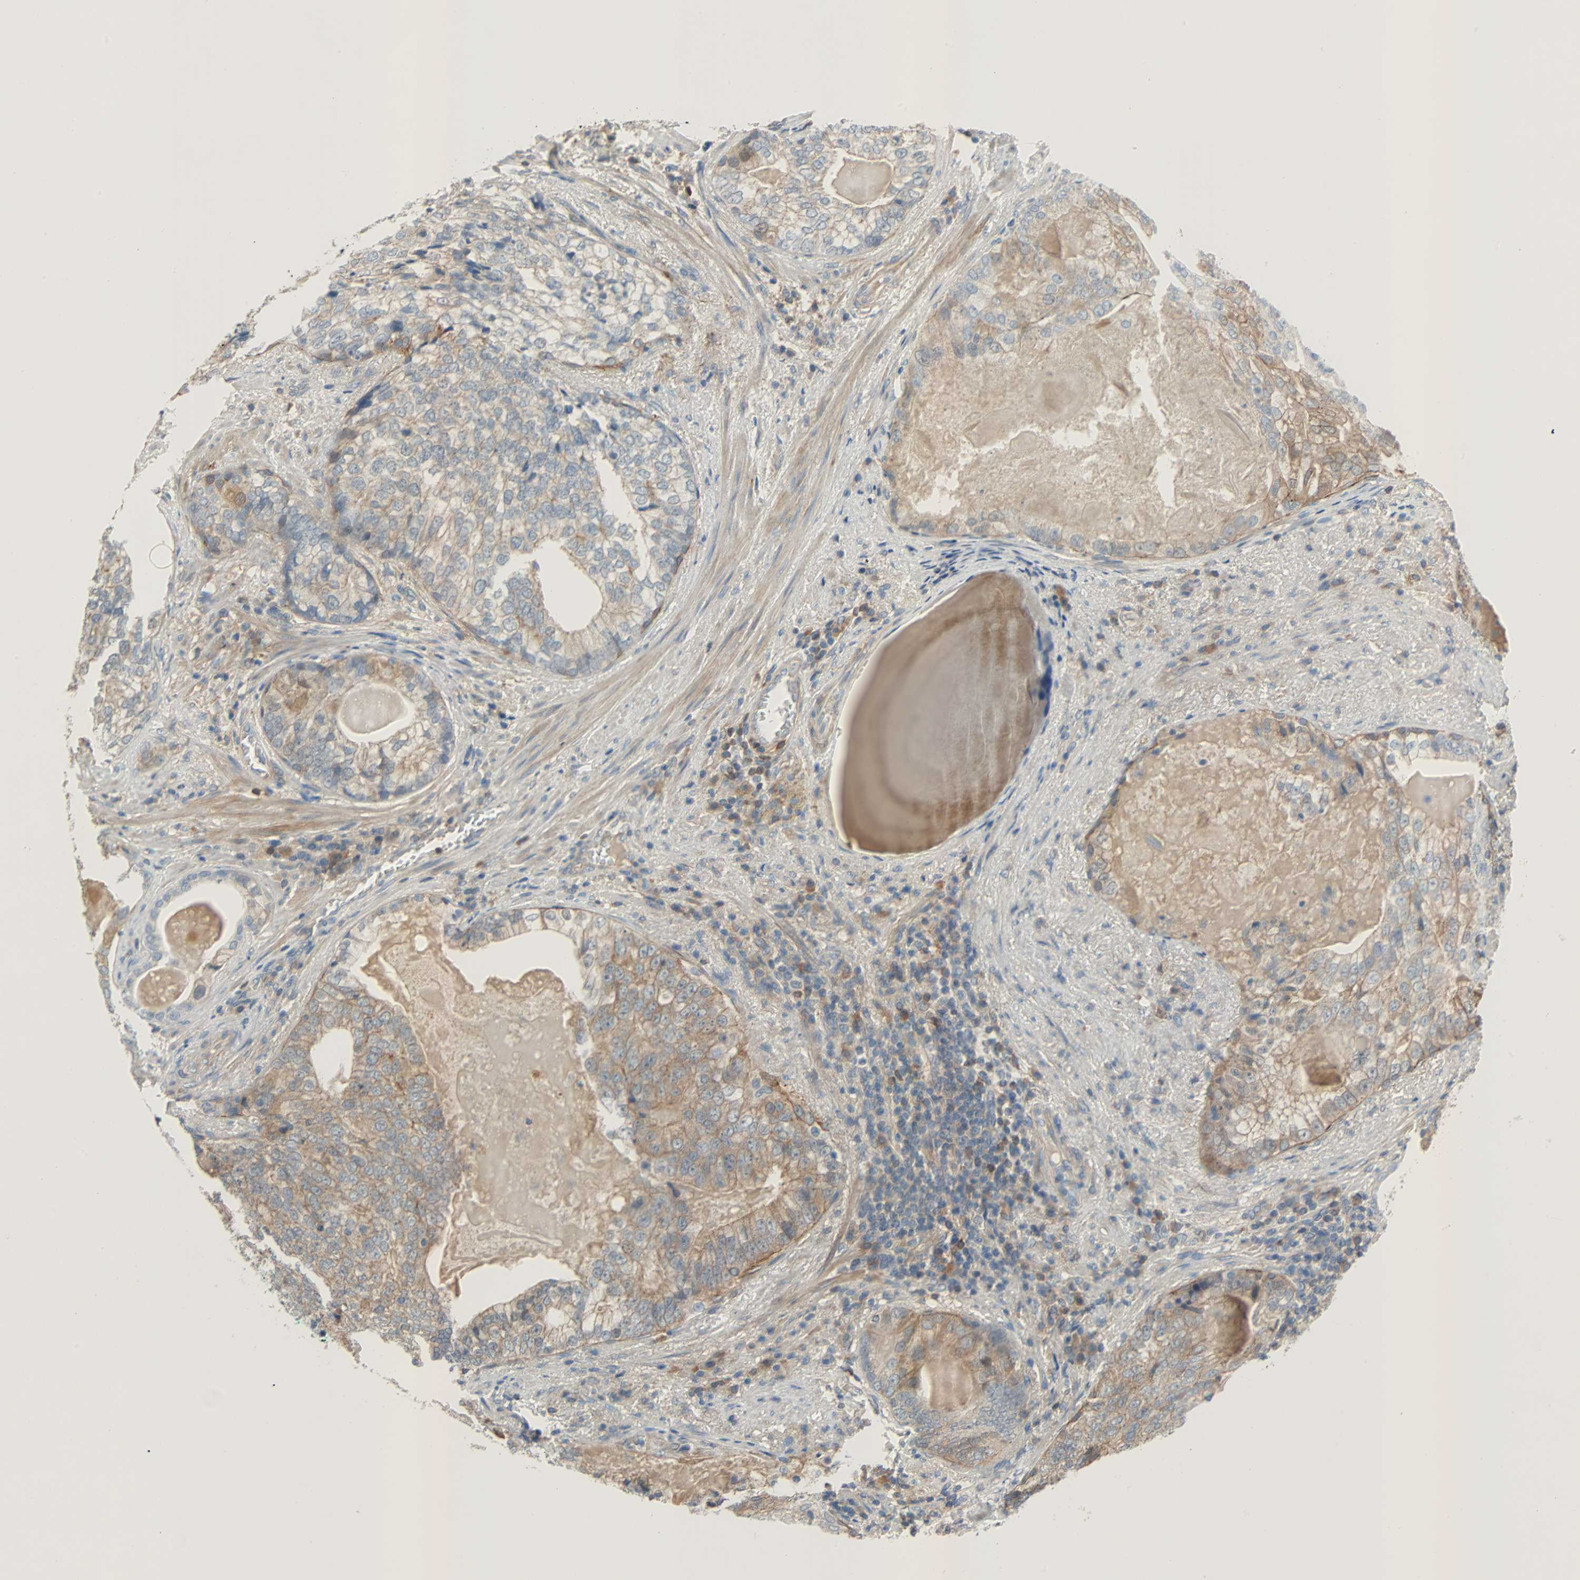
{"staining": {"intensity": "weak", "quantity": ">75%", "location": "cytoplasmic/membranous"}, "tissue": "prostate cancer", "cell_type": "Tumor cells", "image_type": "cancer", "snomed": [{"axis": "morphology", "description": "Adenocarcinoma, High grade"}, {"axis": "topography", "description": "Prostate"}], "caption": "A photomicrograph showing weak cytoplasmic/membranous staining in about >75% of tumor cells in prostate cancer (adenocarcinoma (high-grade)), as visualized by brown immunohistochemical staining.", "gene": "TNFRSF12A", "patient": {"sex": "male", "age": 66}}